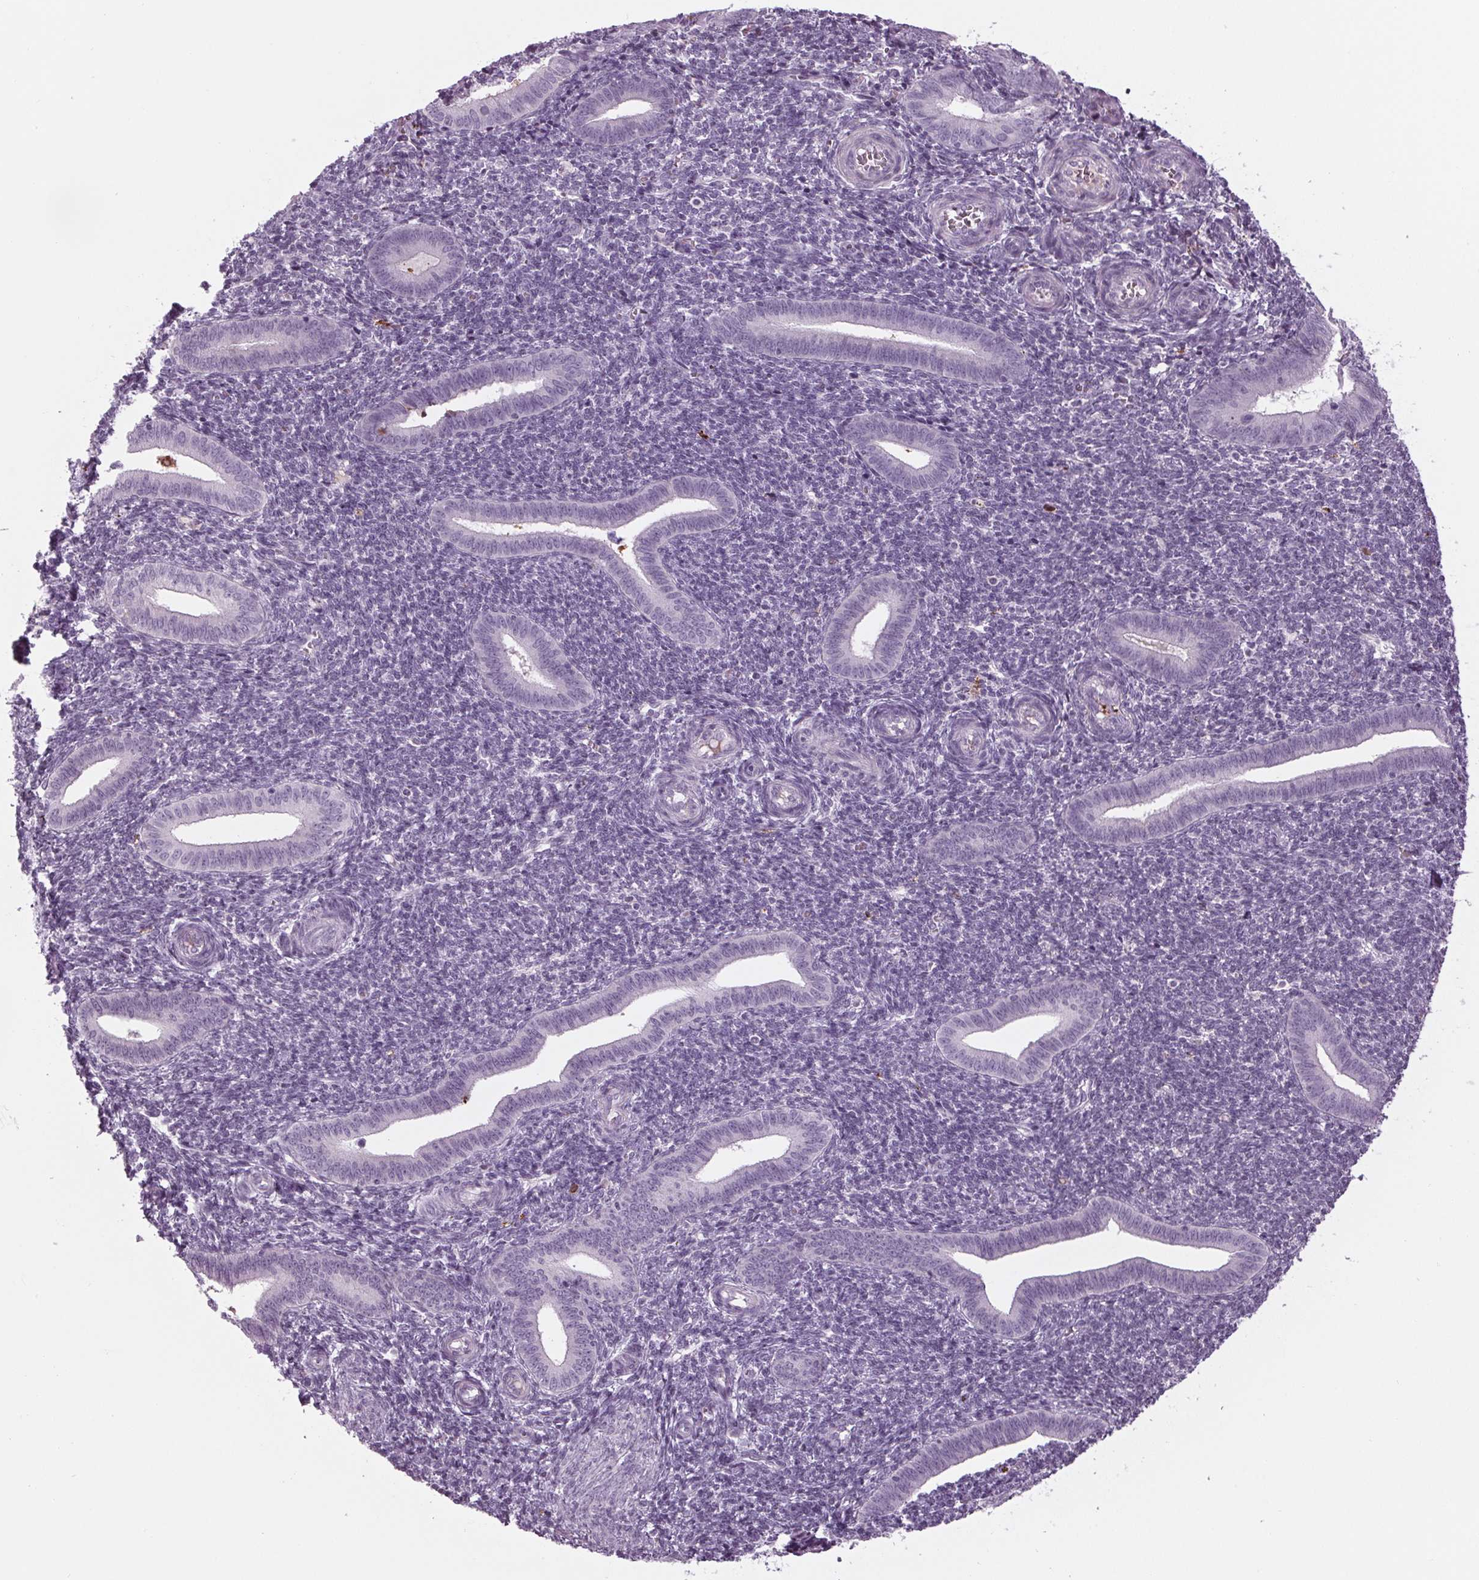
{"staining": {"intensity": "negative", "quantity": "none", "location": "none"}, "tissue": "endometrium", "cell_type": "Cells in endometrial stroma", "image_type": "normal", "snomed": [{"axis": "morphology", "description": "Normal tissue, NOS"}, {"axis": "topography", "description": "Endometrium"}], "caption": "Immunohistochemical staining of benign human endometrium shows no significant positivity in cells in endometrial stroma.", "gene": "CYP3A43", "patient": {"sex": "female", "age": 25}}